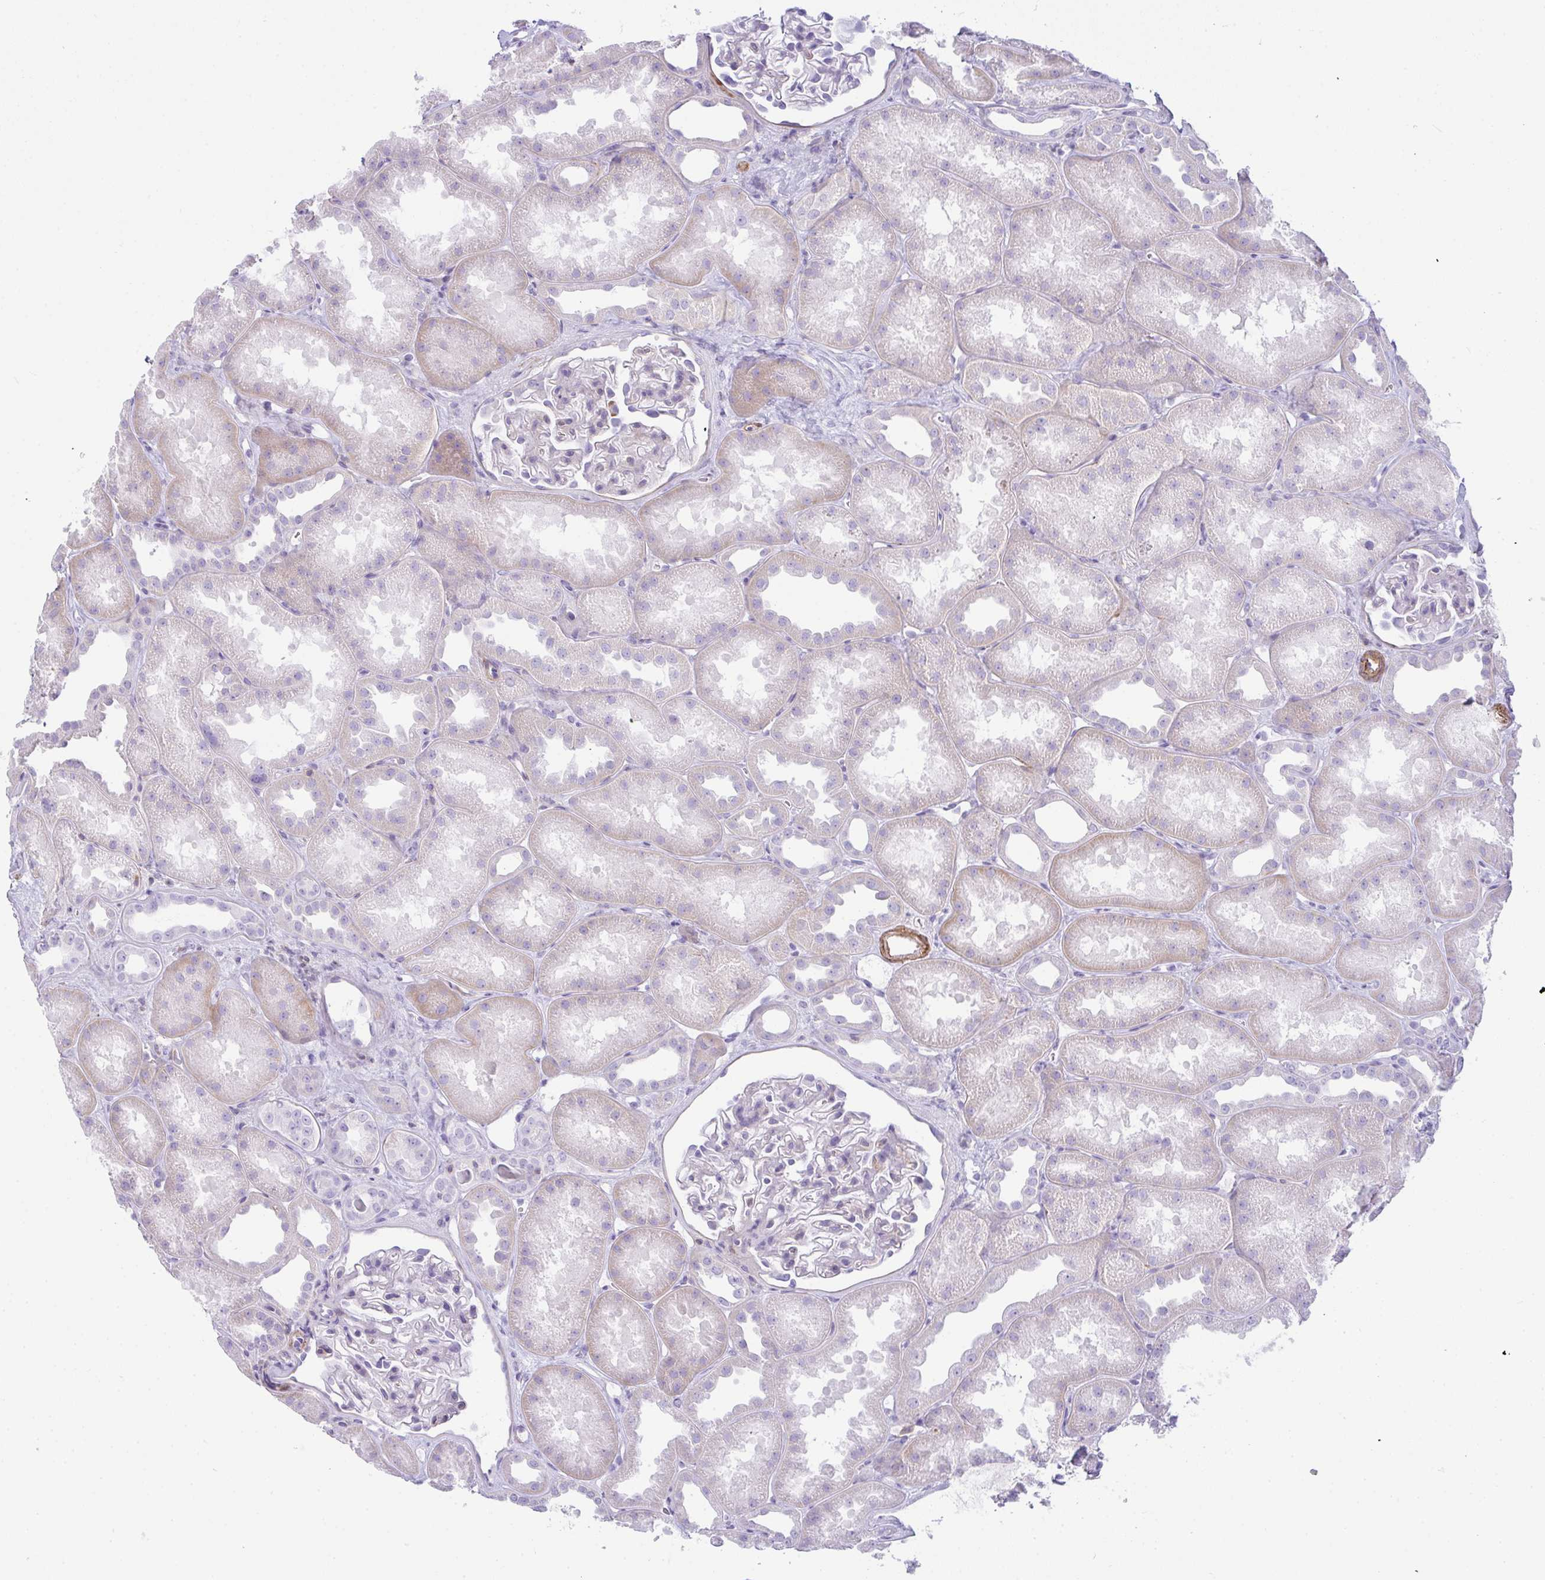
{"staining": {"intensity": "negative", "quantity": "none", "location": "none"}, "tissue": "kidney", "cell_type": "Cells in glomeruli", "image_type": "normal", "snomed": [{"axis": "morphology", "description": "Normal tissue, NOS"}, {"axis": "topography", "description": "Kidney"}], "caption": "Cells in glomeruli are negative for brown protein staining in unremarkable kidney. (DAB immunohistochemistry (IHC), high magnification).", "gene": "CDRT15", "patient": {"sex": "male", "age": 61}}